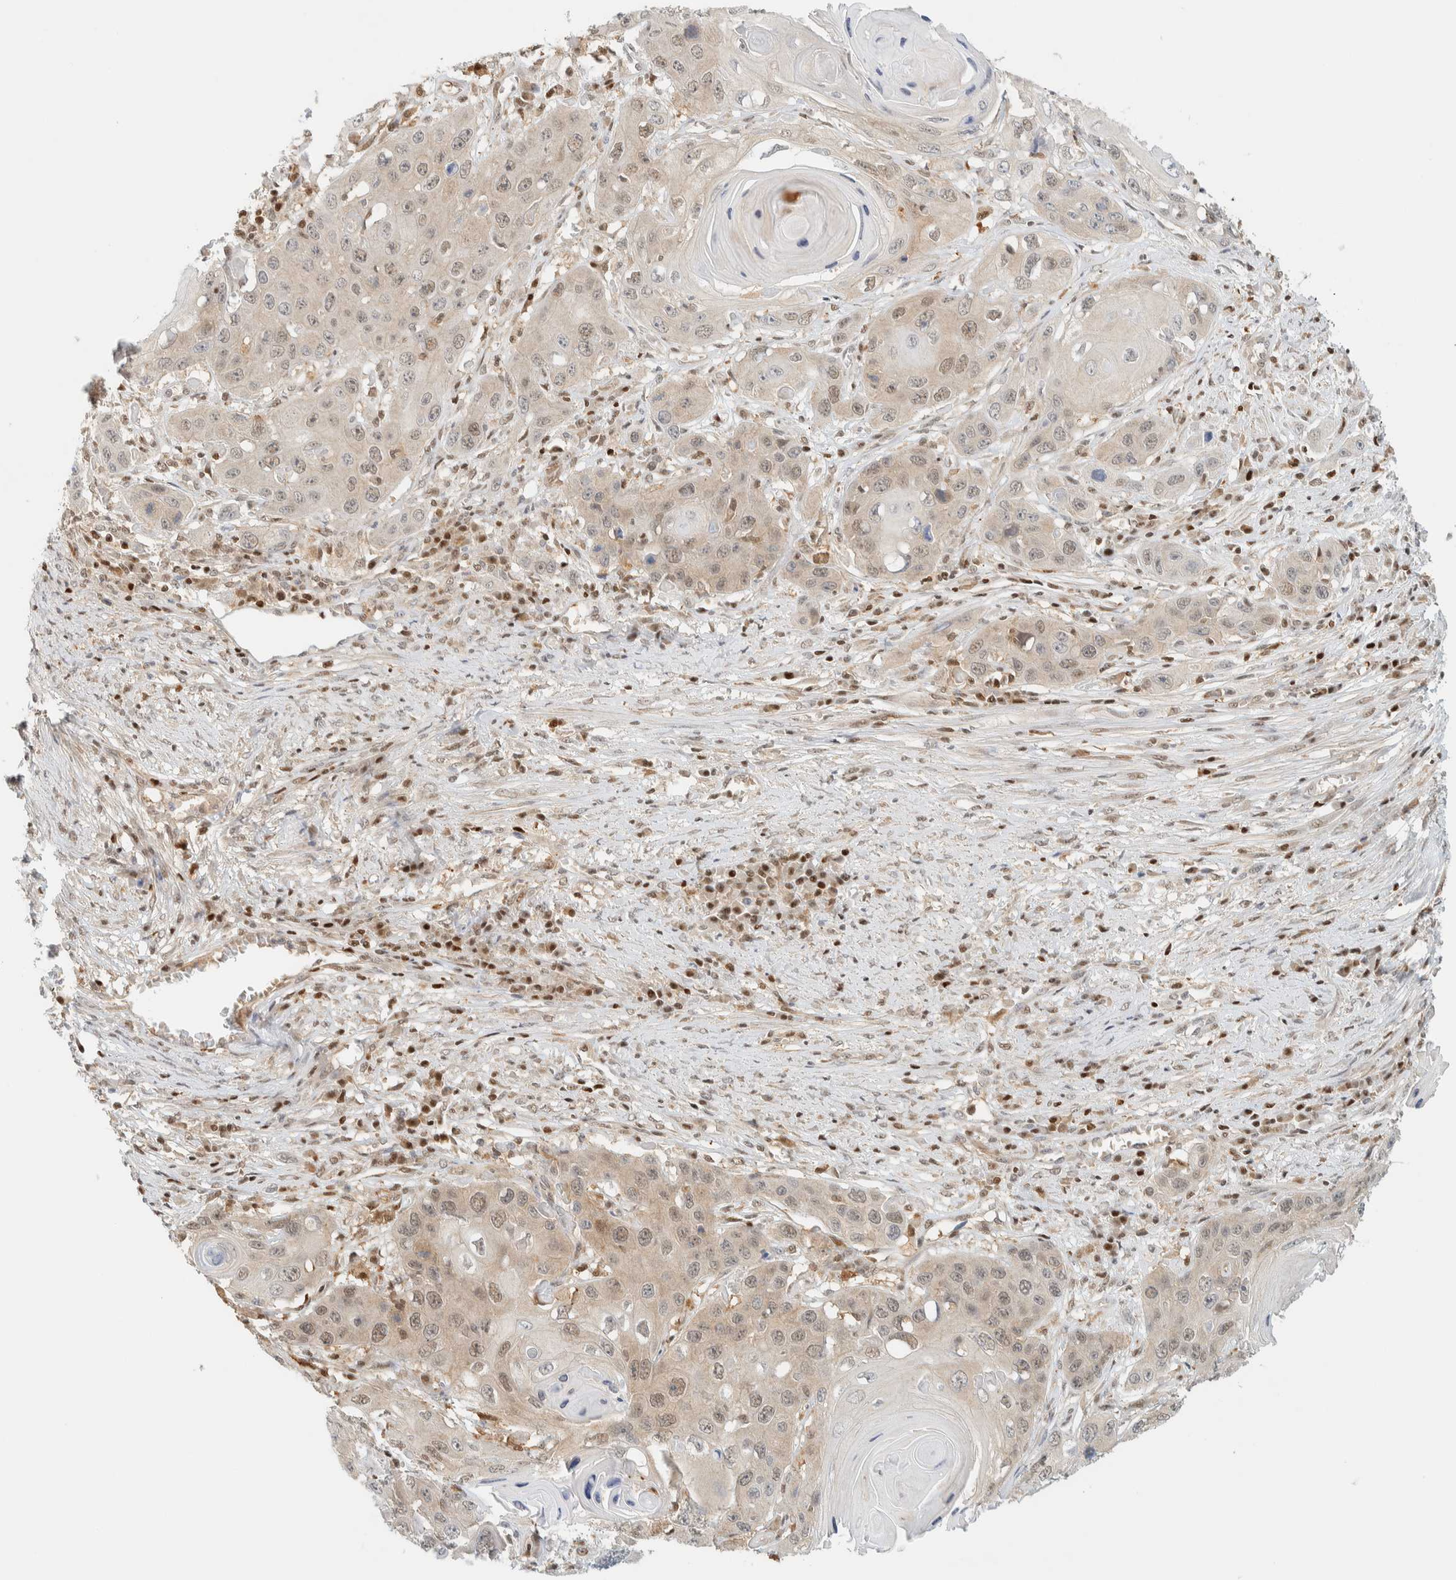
{"staining": {"intensity": "weak", "quantity": "<25%", "location": "cytoplasmic/membranous,nuclear"}, "tissue": "skin cancer", "cell_type": "Tumor cells", "image_type": "cancer", "snomed": [{"axis": "morphology", "description": "Squamous cell carcinoma, NOS"}, {"axis": "topography", "description": "Skin"}], "caption": "A histopathology image of human skin cancer is negative for staining in tumor cells.", "gene": "ZBTB37", "patient": {"sex": "male", "age": 55}}